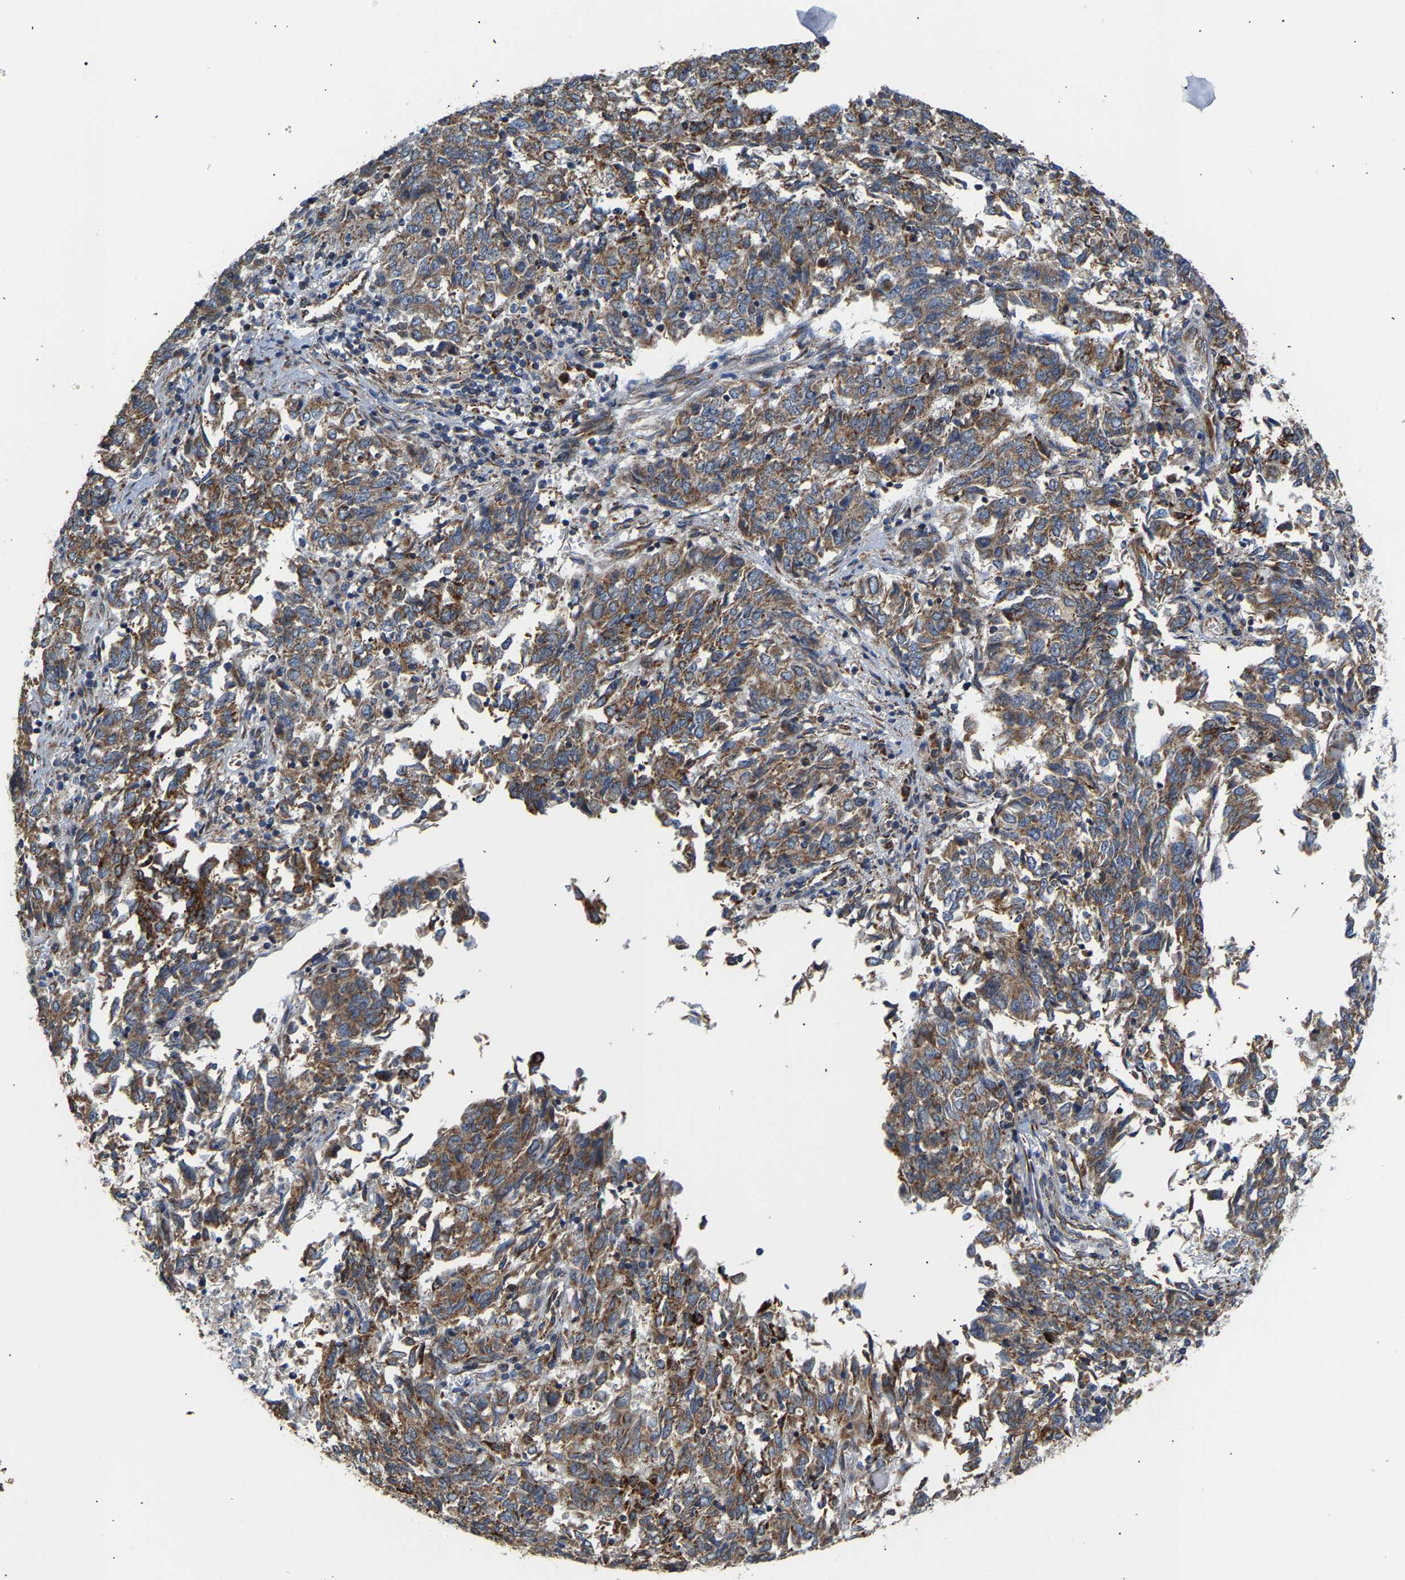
{"staining": {"intensity": "moderate", "quantity": ">75%", "location": "cytoplasmic/membranous"}, "tissue": "endometrial cancer", "cell_type": "Tumor cells", "image_type": "cancer", "snomed": [{"axis": "morphology", "description": "Adenocarcinoma, NOS"}, {"axis": "topography", "description": "Endometrium"}], "caption": "Human endometrial cancer (adenocarcinoma) stained with a brown dye shows moderate cytoplasmic/membranous positive expression in about >75% of tumor cells.", "gene": "TMEM168", "patient": {"sex": "female", "age": 80}}